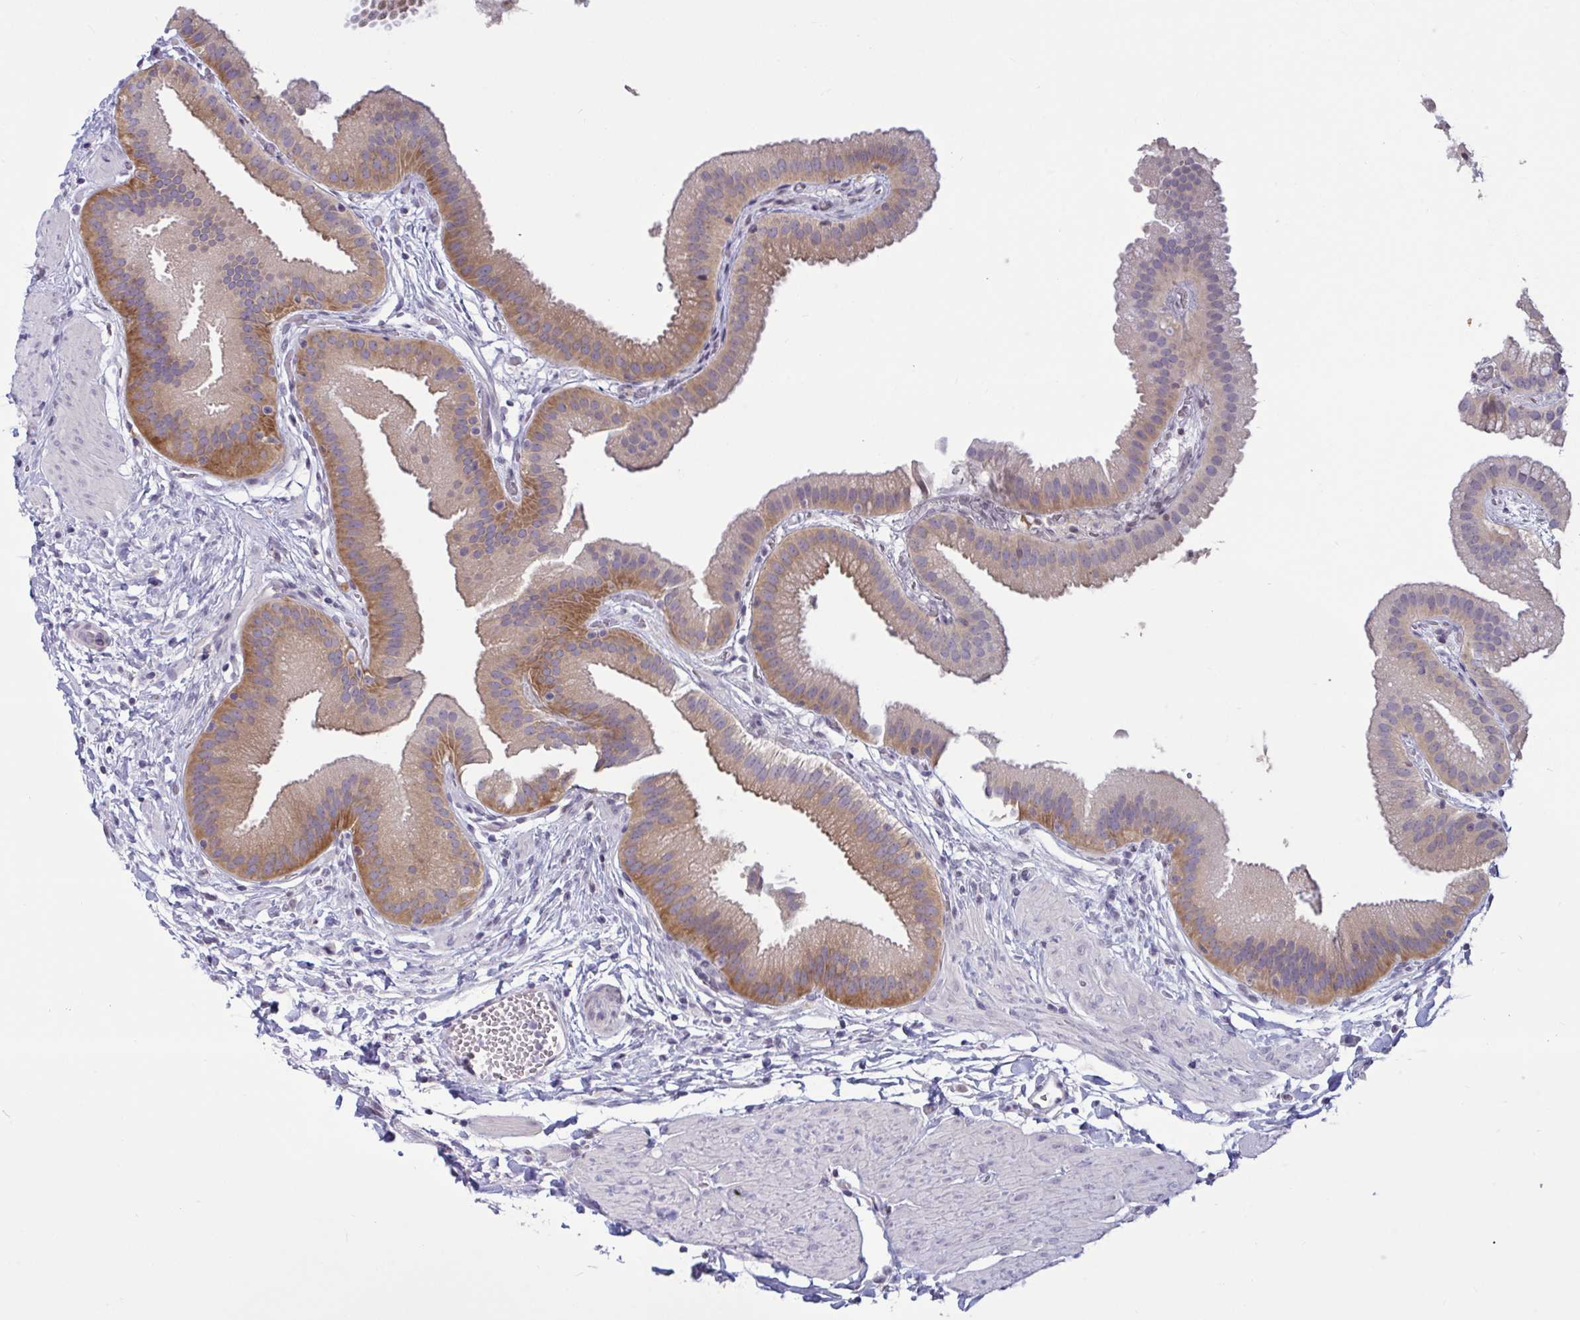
{"staining": {"intensity": "moderate", "quantity": "25%-75%", "location": "cytoplasmic/membranous"}, "tissue": "gallbladder", "cell_type": "Glandular cells", "image_type": "normal", "snomed": [{"axis": "morphology", "description": "Normal tissue, NOS"}, {"axis": "topography", "description": "Gallbladder"}], "caption": "A medium amount of moderate cytoplasmic/membranous expression is identified in approximately 25%-75% of glandular cells in unremarkable gallbladder. (Stains: DAB (3,3'-diaminobenzidine) in brown, nuclei in blue, Microscopy: brightfield microscopy at high magnification).", "gene": "TBC1D4", "patient": {"sex": "female", "age": 63}}